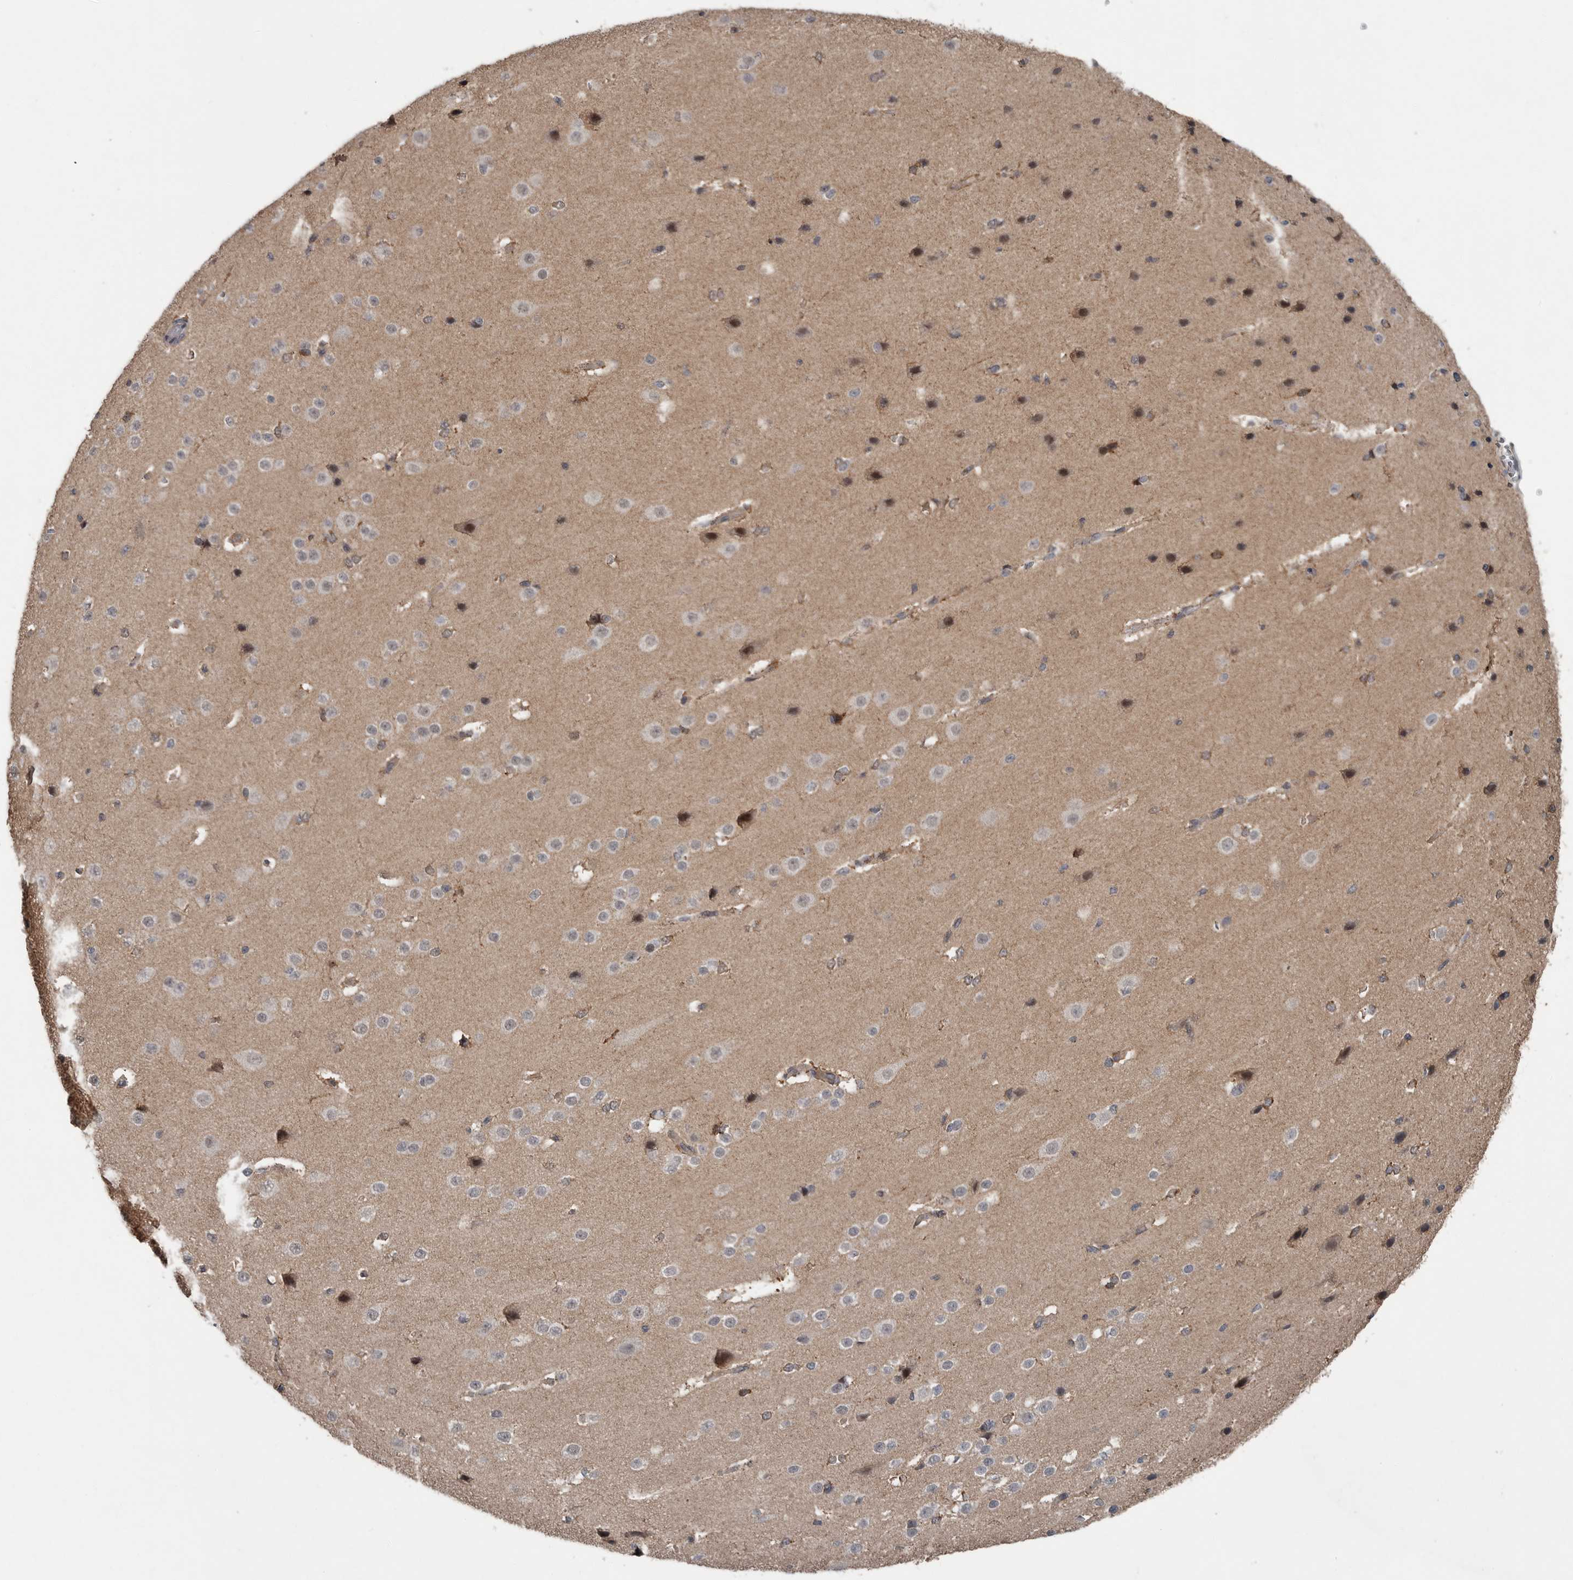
{"staining": {"intensity": "weak", "quantity": "25%-75%", "location": "cytoplasmic/membranous"}, "tissue": "cerebral cortex", "cell_type": "Endothelial cells", "image_type": "normal", "snomed": [{"axis": "morphology", "description": "Normal tissue, NOS"}, {"axis": "morphology", "description": "Developmental malformation"}, {"axis": "topography", "description": "Cerebral cortex"}], "caption": "A brown stain labels weak cytoplasmic/membranous staining of a protein in endothelial cells of benign cerebral cortex.", "gene": "SCP2", "patient": {"sex": "female", "age": 30}}